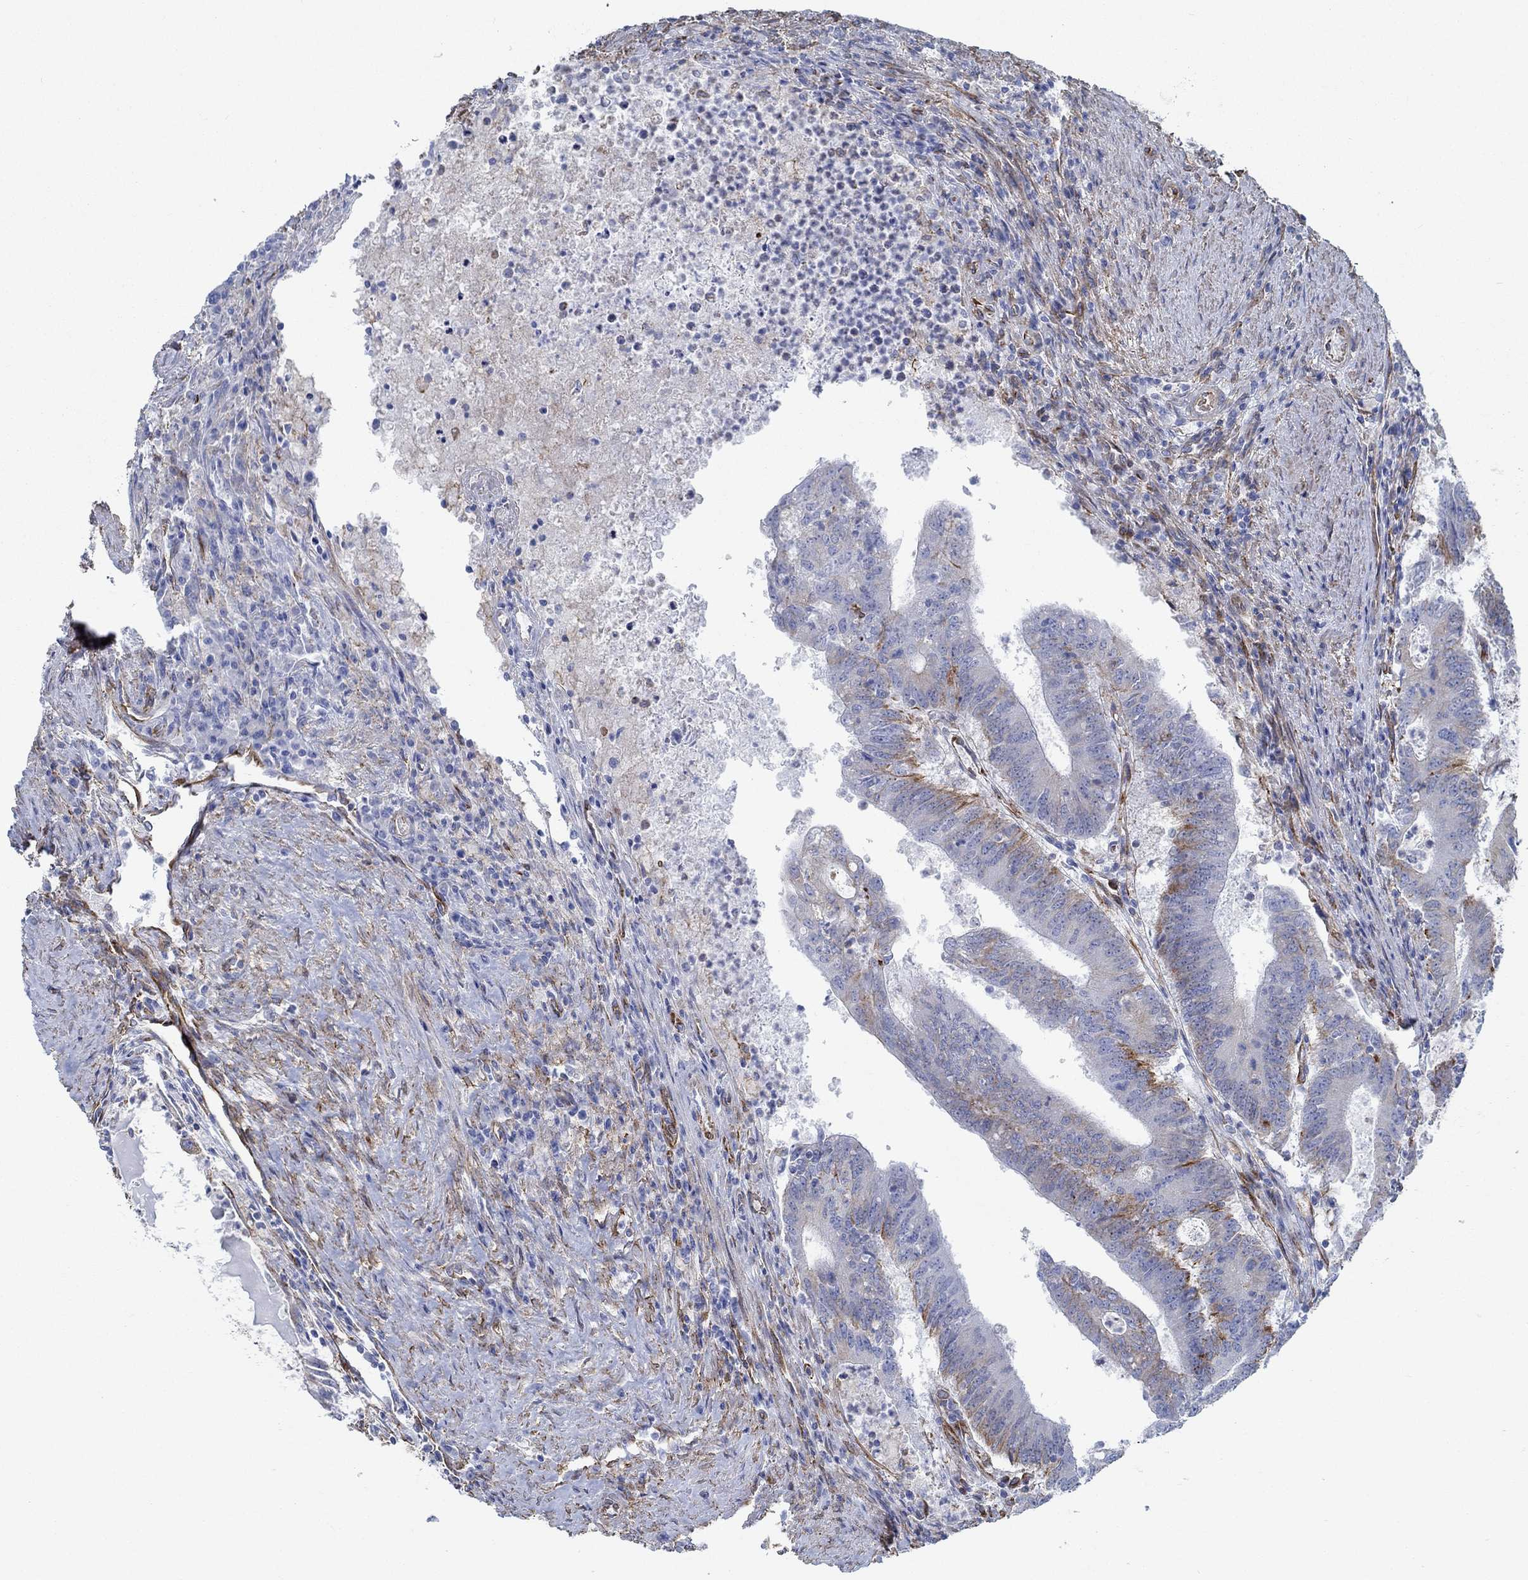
{"staining": {"intensity": "strong", "quantity": "<25%", "location": "cytoplasmic/membranous"}, "tissue": "colorectal cancer", "cell_type": "Tumor cells", "image_type": "cancer", "snomed": [{"axis": "morphology", "description": "Adenocarcinoma, NOS"}, {"axis": "topography", "description": "Colon"}], "caption": "About <25% of tumor cells in colorectal cancer display strong cytoplasmic/membranous protein positivity as visualized by brown immunohistochemical staining.", "gene": "STC2", "patient": {"sex": "female", "age": 70}}